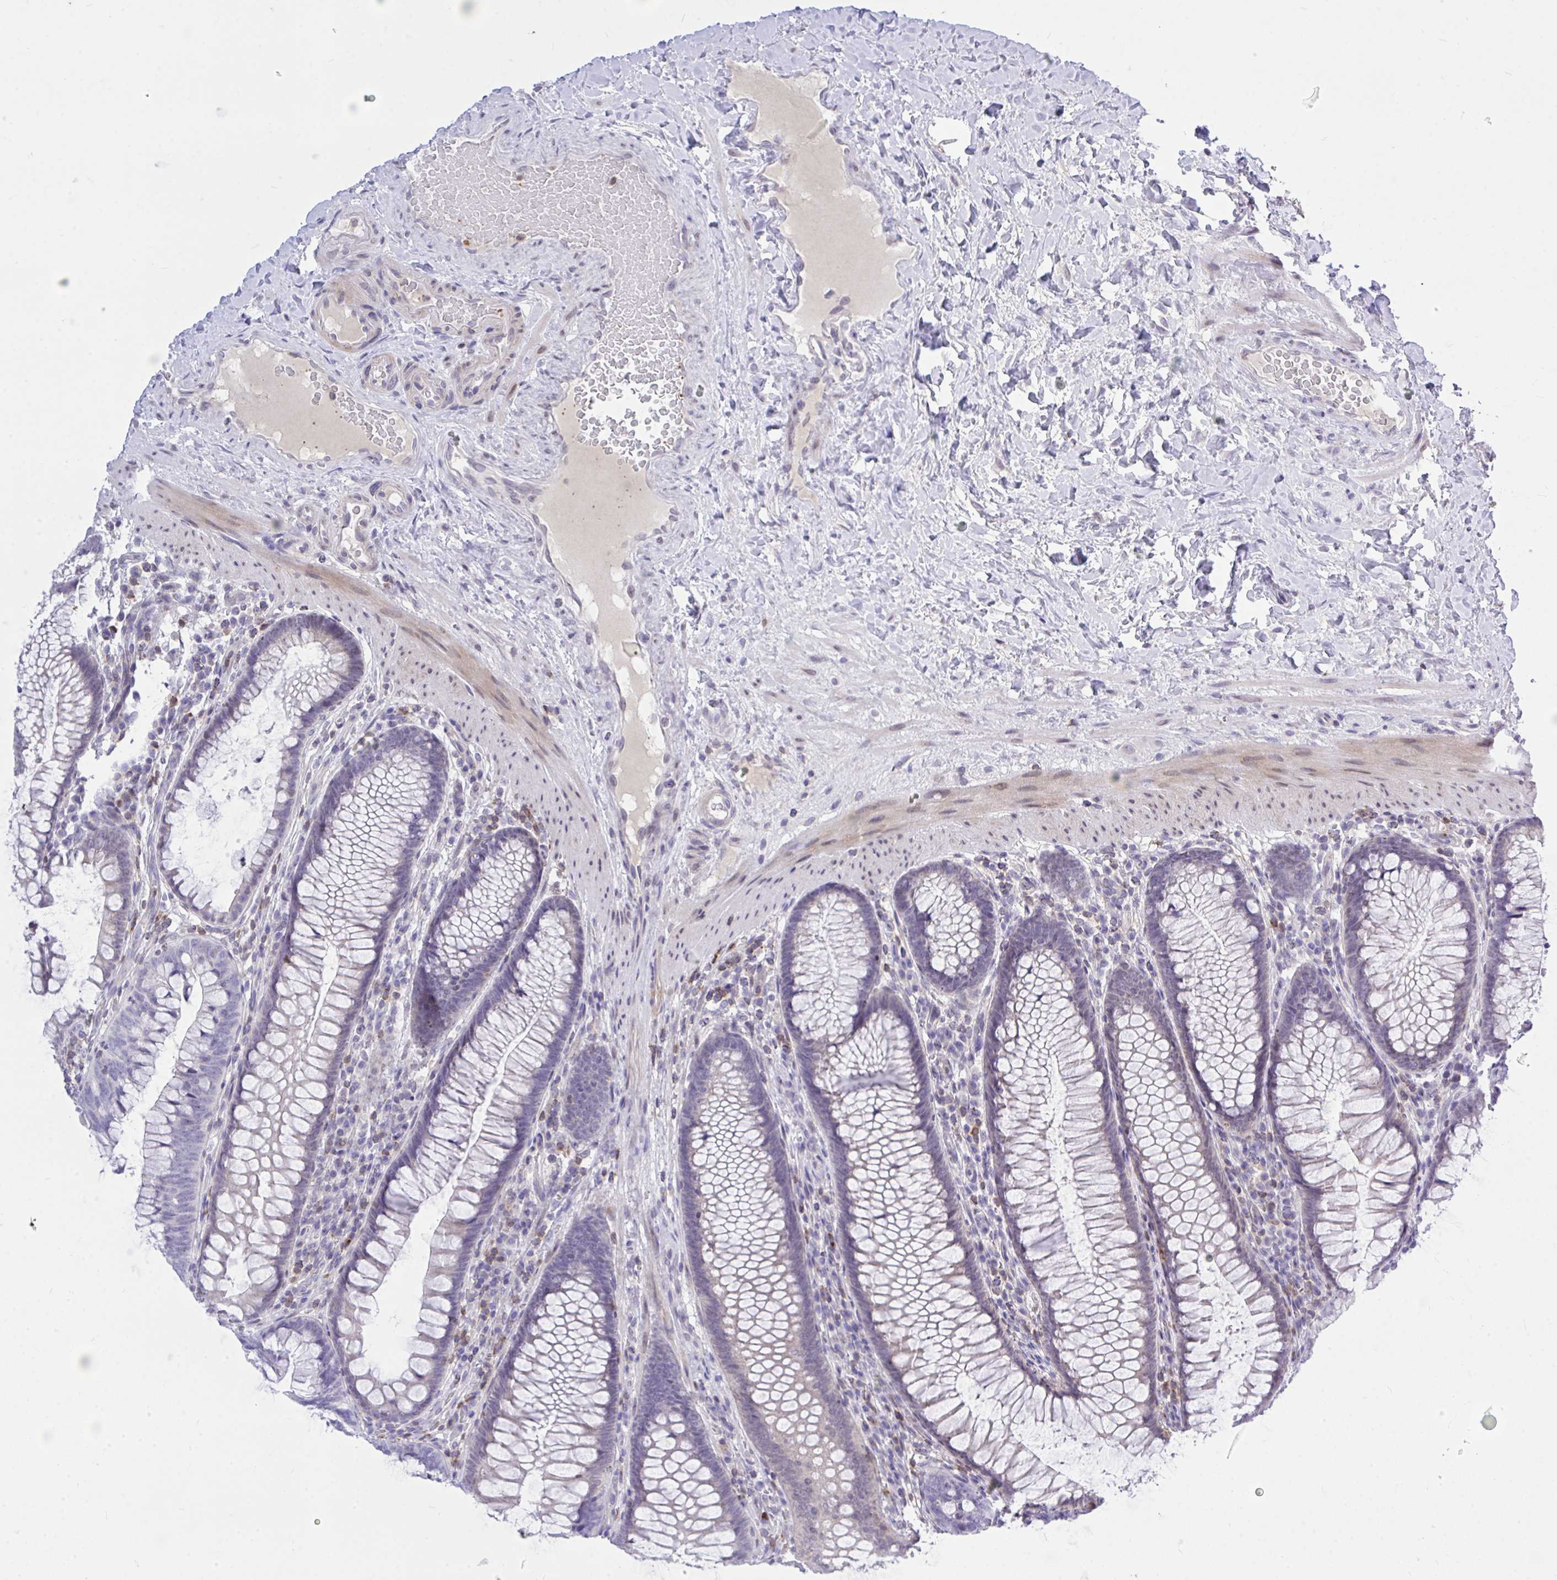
{"staining": {"intensity": "negative", "quantity": "none", "location": "none"}, "tissue": "colon", "cell_type": "Endothelial cells", "image_type": "normal", "snomed": [{"axis": "morphology", "description": "Normal tissue, NOS"}, {"axis": "morphology", "description": "Adenoma, NOS"}, {"axis": "topography", "description": "Soft tissue"}, {"axis": "topography", "description": "Colon"}], "caption": "This photomicrograph is of unremarkable colon stained with immunohistochemistry (IHC) to label a protein in brown with the nuclei are counter-stained blue. There is no expression in endothelial cells. Brightfield microscopy of immunohistochemistry (IHC) stained with DAB (brown) and hematoxylin (blue), captured at high magnification.", "gene": "CXCL8", "patient": {"sex": "male", "age": 47}}